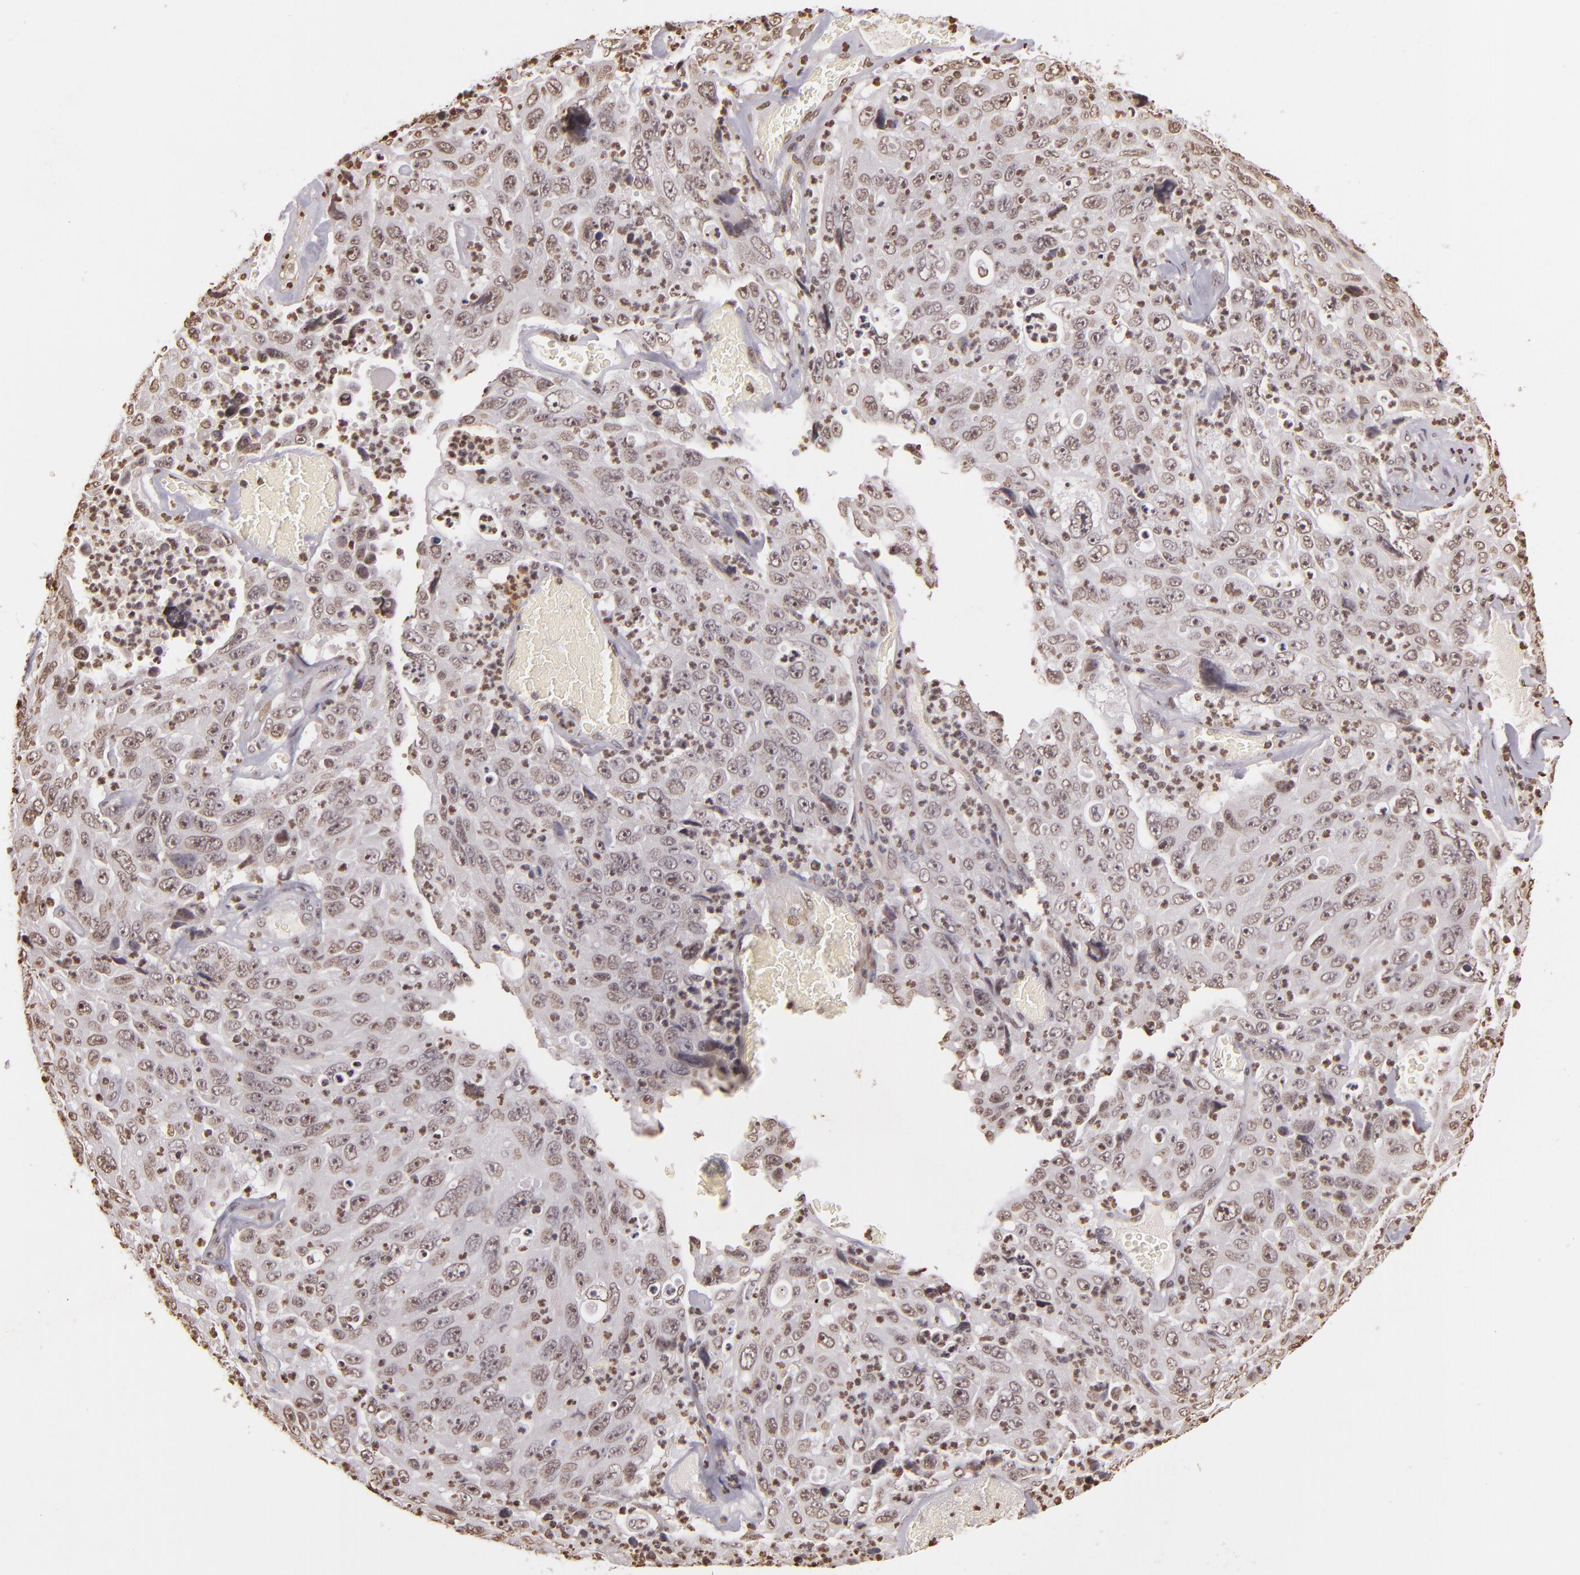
{"staining": {"intensity": "weak", "quantity": "25%-75%", "location": "nuclear"}, "tissue": "lung cancer", "cell_type": "Tumor cells", "image_type": "cancer", "snomed": [{"axis": "morphology", "description": "Squamous cell carcinoma, NOS"}, {"axis": "topography", "description": "Lung"}], "caption": "Brown immunohistochemical staining in human lung cancer (squamous cell carcinoma) displays weak nuclear positivity in about 25%-75% of tumor cells.", "gene": "THRB", "patient": {"sex": "male", "age": 64}}